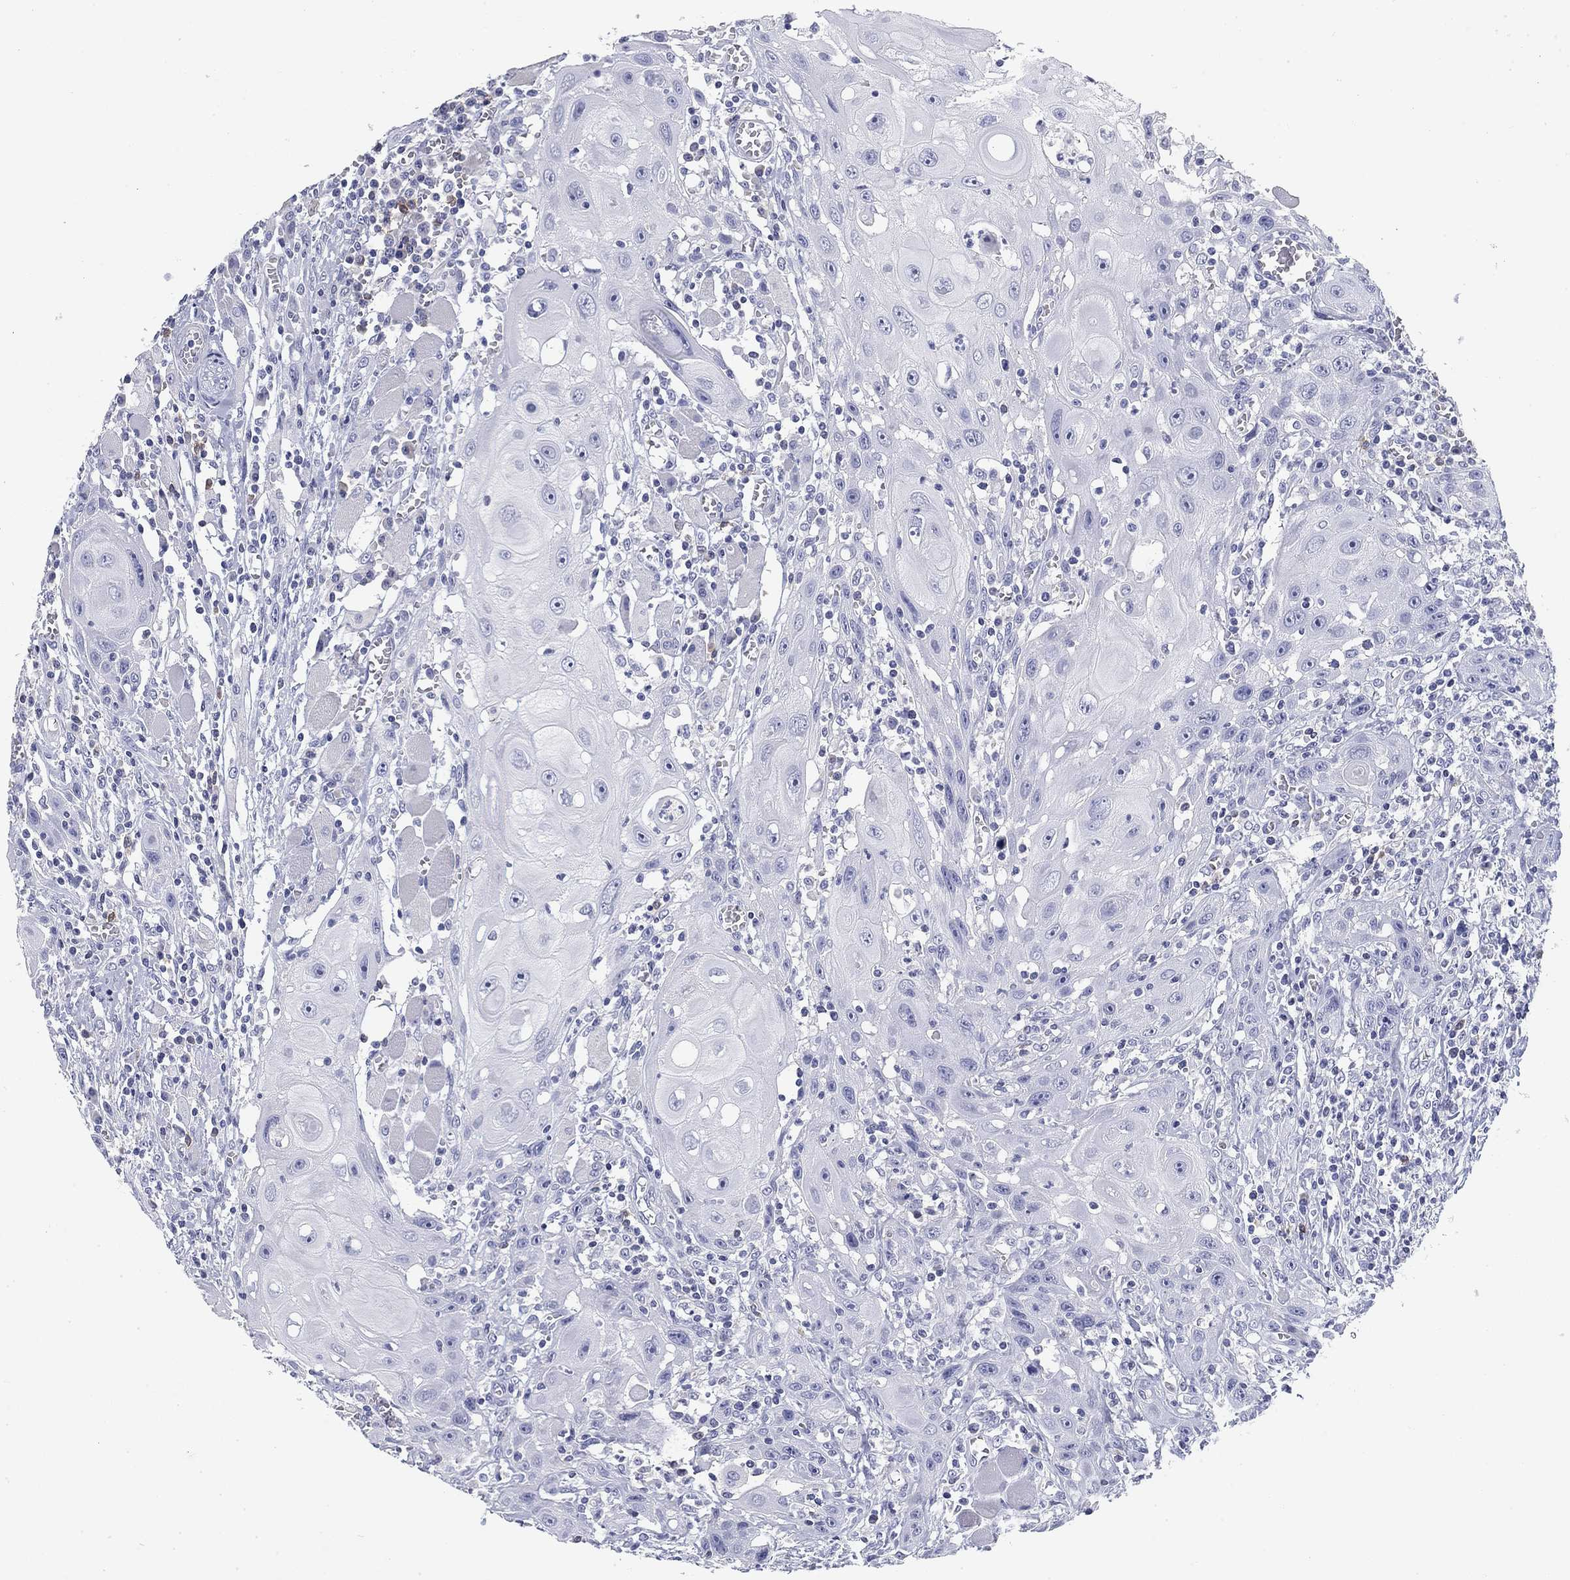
{"staining": {"intensity": "negative", "quantity": "none", "location": "none"}, "tissue": "head and neck cancer", "cell_type": "Tumor cells", "image_type": "cancer", "snomed": [{"axis": "morphology", "description": "Normal tissue, NOS"}, {"axis": "morphology", "description": "Squamous cell carcinoma, NOS"}, {"axis": "topography", "description": "Oral tissue"}, {"axis": "topography", "description": "Head-Neck"}], "caption": "Immunohistochemistry photomicrograph of head and neck cancer stained for a protein (brown), which displays no expression in tumor cells.", "gene": "CD79B", "patient": {"sex": "male", "age": 71}}